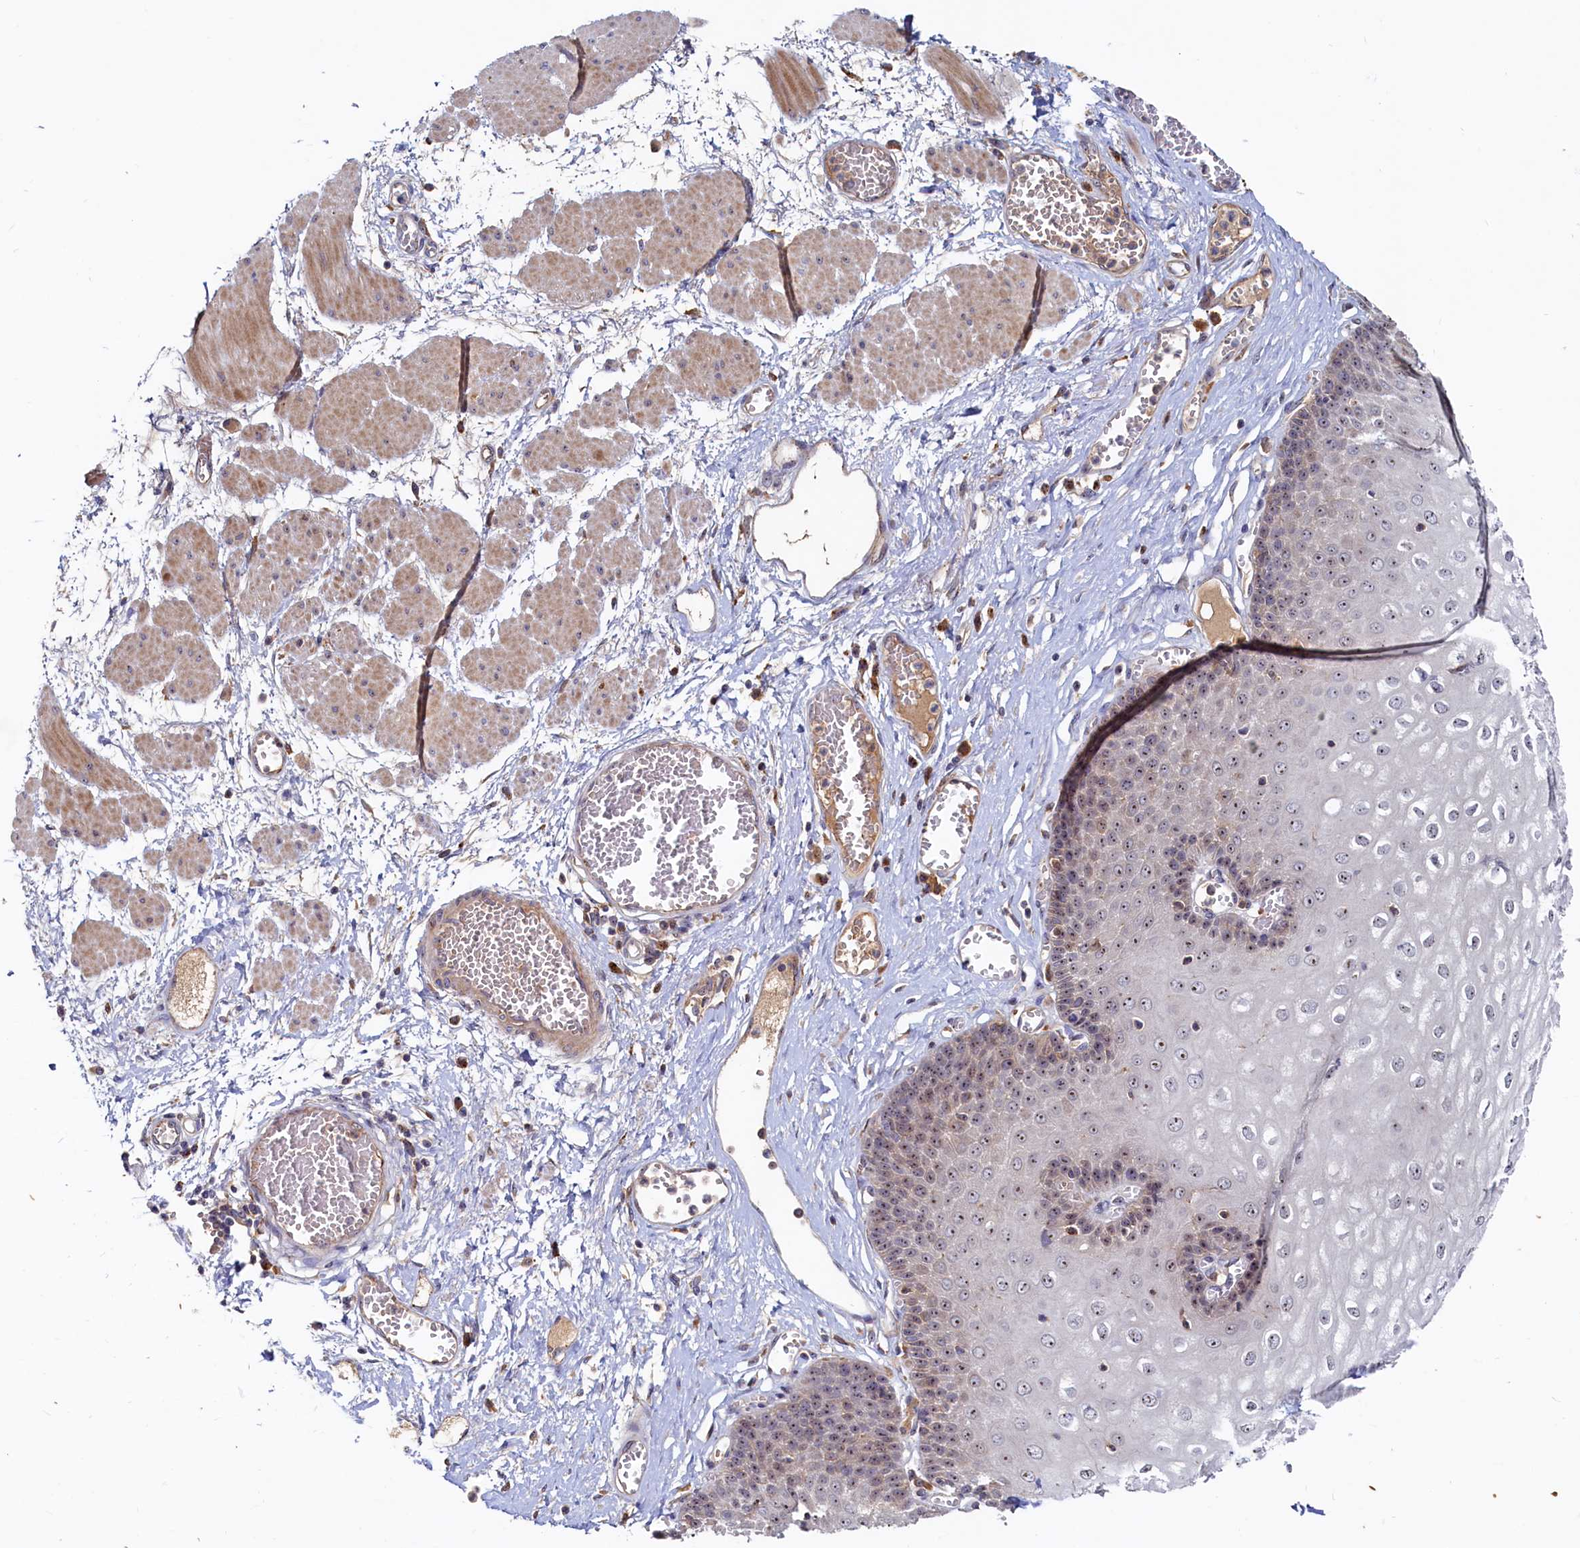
{"staining": {"intensity": "weak", "quantity": "25%-75%", "location": "cytoplasmic/membranous,nuclear"}, "tissue": "esophagus", "cell_type": "Squamous epithelial cells", "image_type": "normal", "snomed": [{"axis": "morphology", "description": "Normal tissue, NOS"}, {"axis": "topography", "description": "Esophagus"}], "caption": "Protein expression analysis of benign esophagus shows weak cytoplasmic/membranous,nuclear staining in approximately 25%-75% of squamous epithelial cells. Ihc stains the protein of interest in brown and the nuclei are stained blue.", "gene": "RGS7BP", "patient": {"sex": "male", "age": 60}}